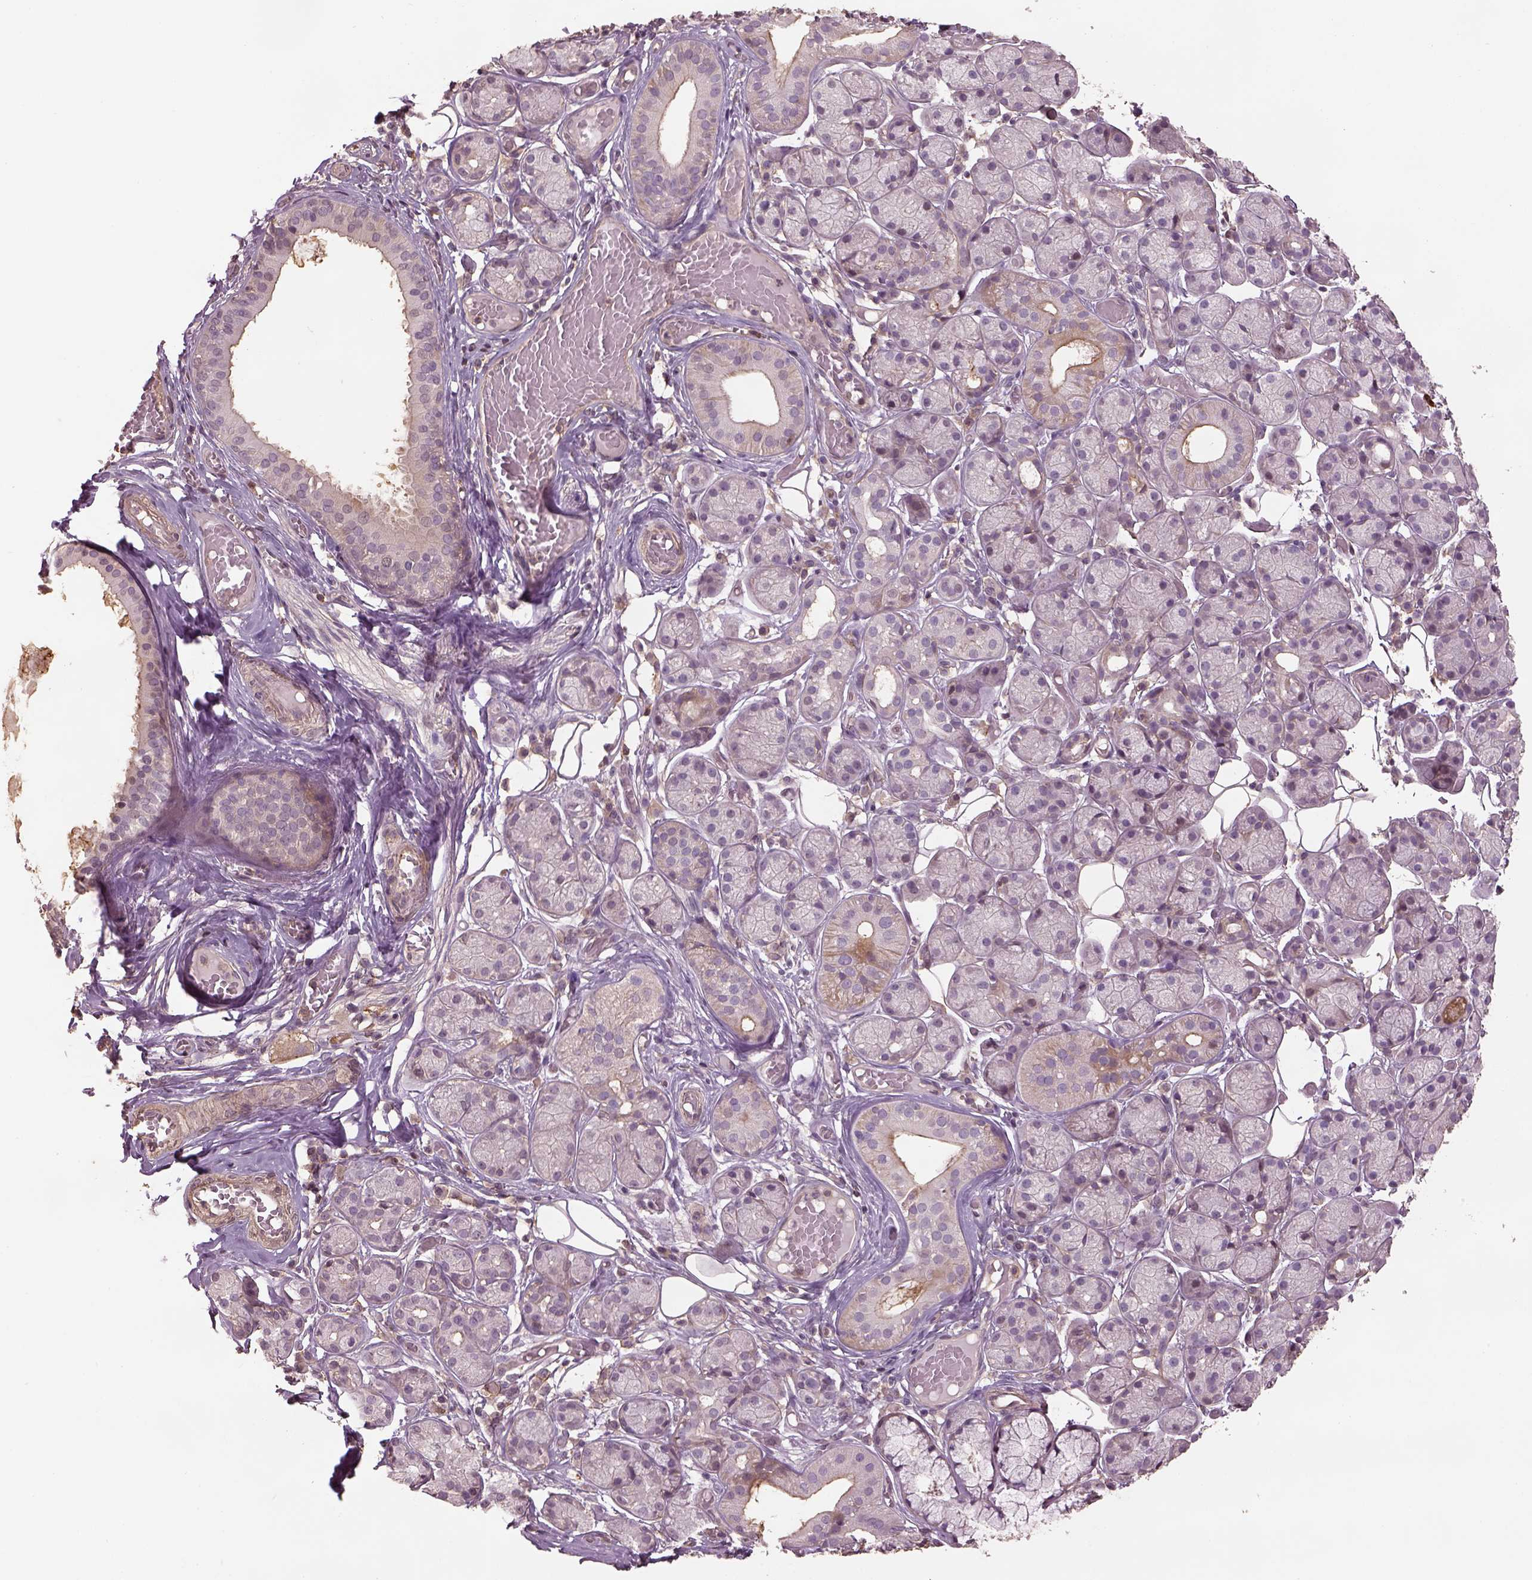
{"staining": {"intensity": "moderate", "quantity": "<25%", "location": "cytoplasmic/membranous"}, "tissue": "salivary gland", "cell_type": "Glandular cells", "image_type": "normal", "snomed": [{"axis": "morphology", "description": "Normal tissue, NOS"}, {"axis": "topography", "description": "Salivary gland"}, {"axis": "topography", "description": "Peripheral nerve tissue"}], "caption": "DAB immunohistochemical staining of unremarkable salivary gland demonstrates moderate cytoplasmic/membranous protein positivity in about <25% of glandular cells. The protein is shown in brown color, while the nuclei are stained blue.", "gene": "LIN7A", "patient": {"sex": "male", "age": 71}}